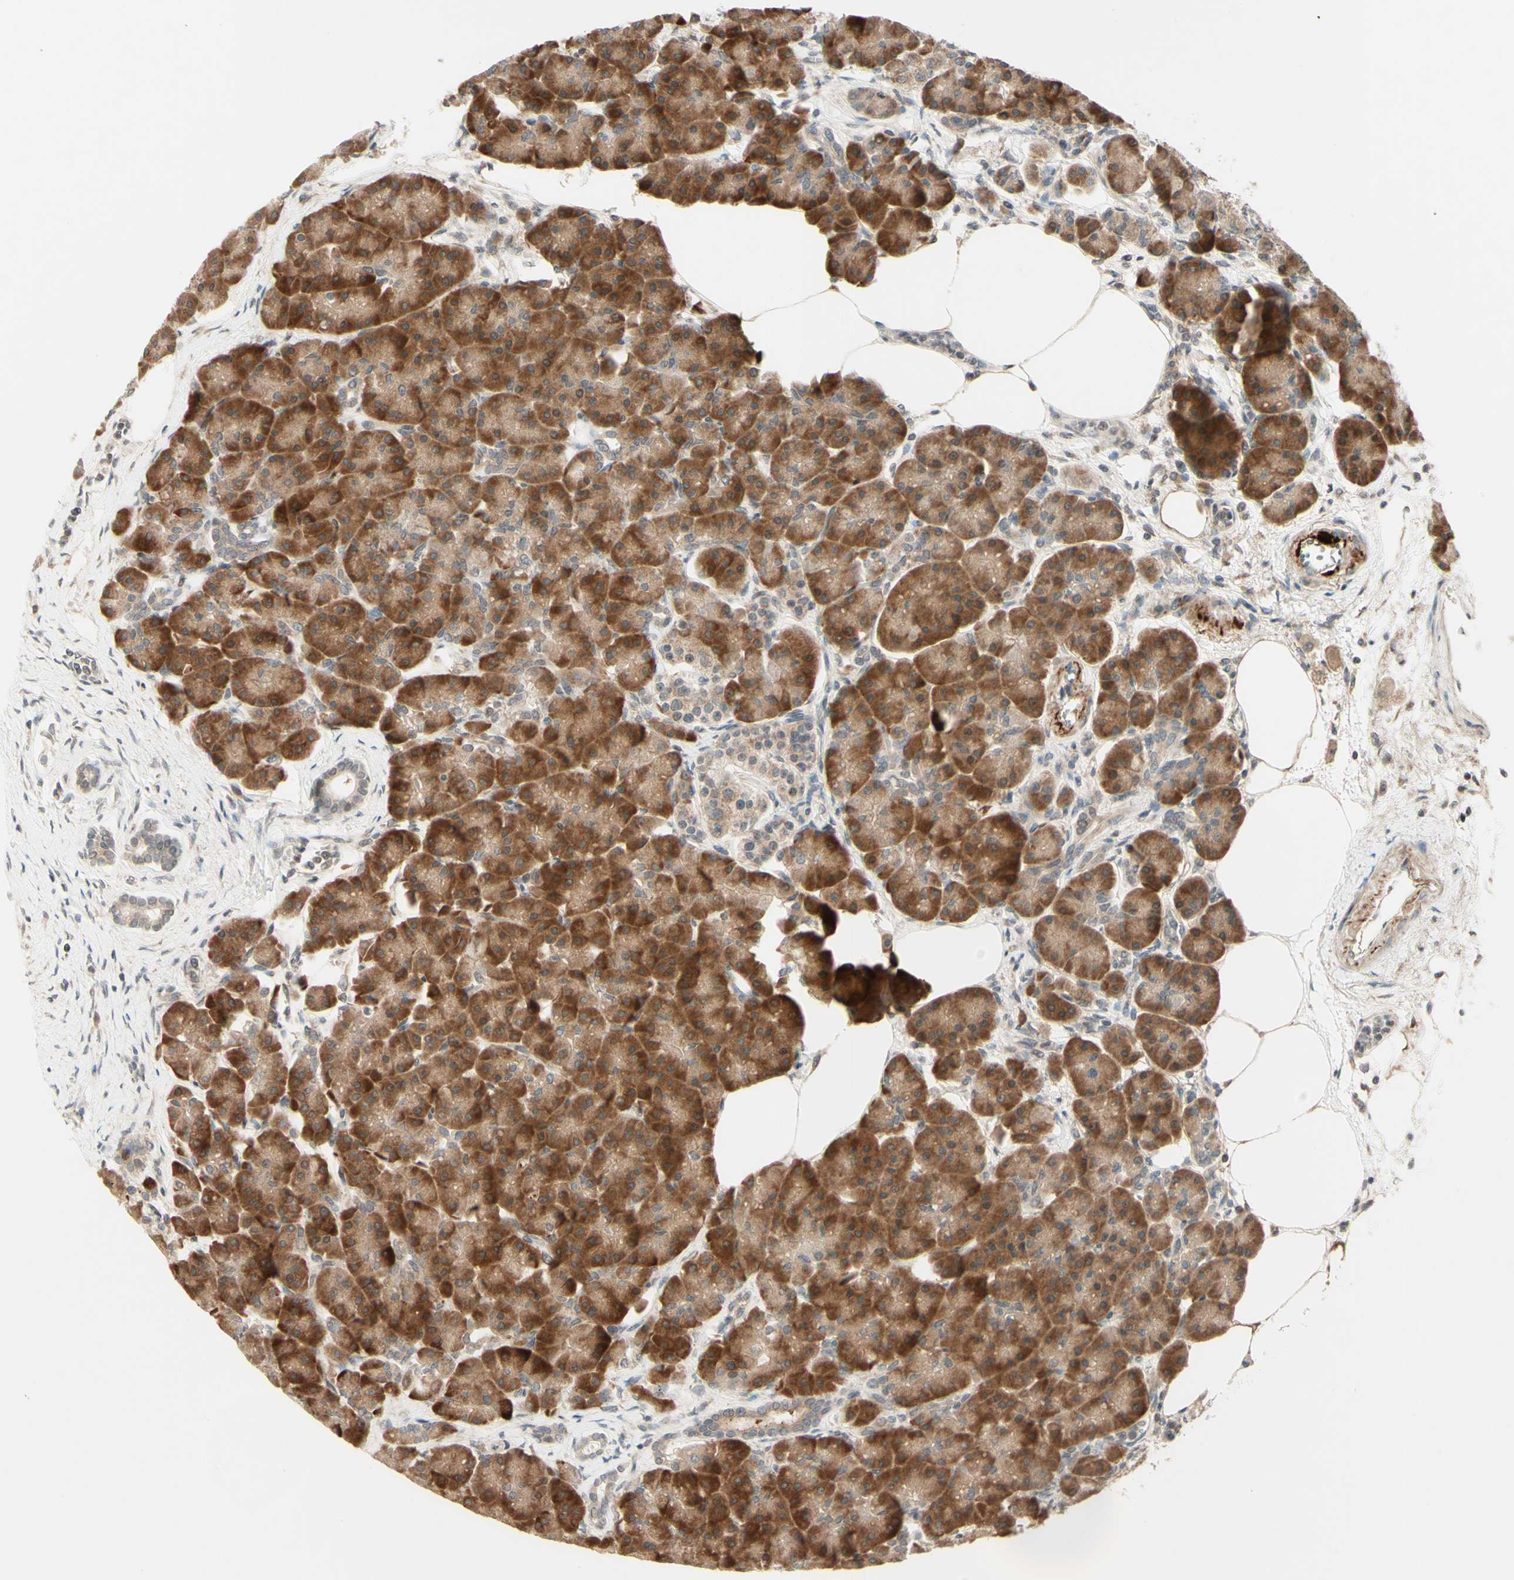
{"staining": {"intensity": "strong", "quantity": ">75%", "location": "cytoplasmic/membranous"}, "tissue": "pancreas", "cell_type": "Exocrine glandular cells", "image_type": "normal", "snomed": [{"axis": "morphology", "description": "Normal tissue, NOS"}, {"axis": "topography", "description": "Pancreas"}], "caption": "A brown stain shows strong cytoplasmic/membranous staining of a protein in exocrine glandular cells of unremarkable human pancreas. (Stains: DAB in brown, nuclei in blue, Microscopy: brightfield microscopy at high magnification).", "gene": "ZW10", "patient": {"sex": "female", "age": 70}}